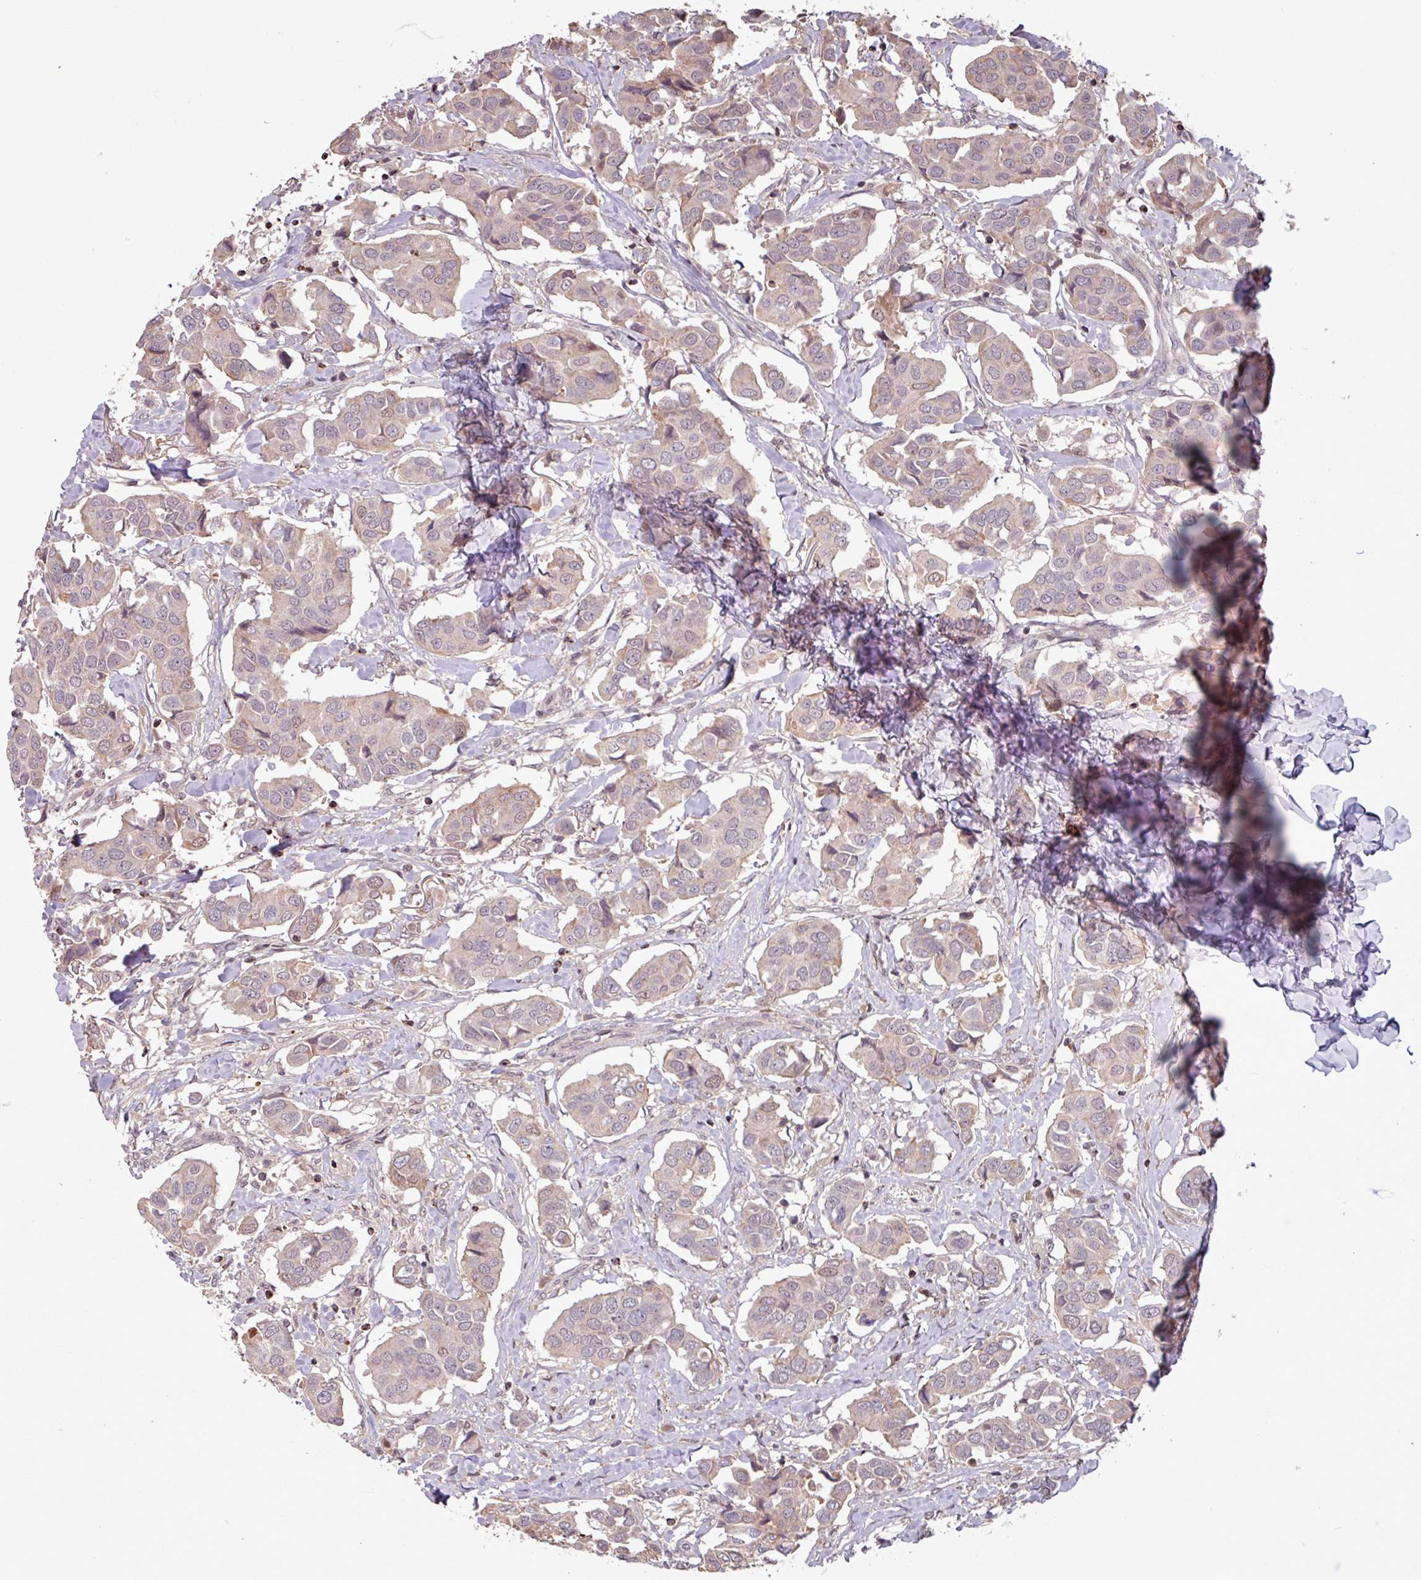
{"staining": {"intensity": "weak", "quantity": "<25%", "location": "nuclear"}, "tissue": "breast cancer", "cell_type": "Tumor cells", "image_type": "cancer", "snomed": [{"axis": "morphology", "description": "Duct carcinoma"}, {"axis": "topography", "description": "Breast"}], "caption": "Tumor cells are negative for brown protein staining in breast cancer.", "gene": "OR6B1", "patient": {"sex": "female", "age": 80}}